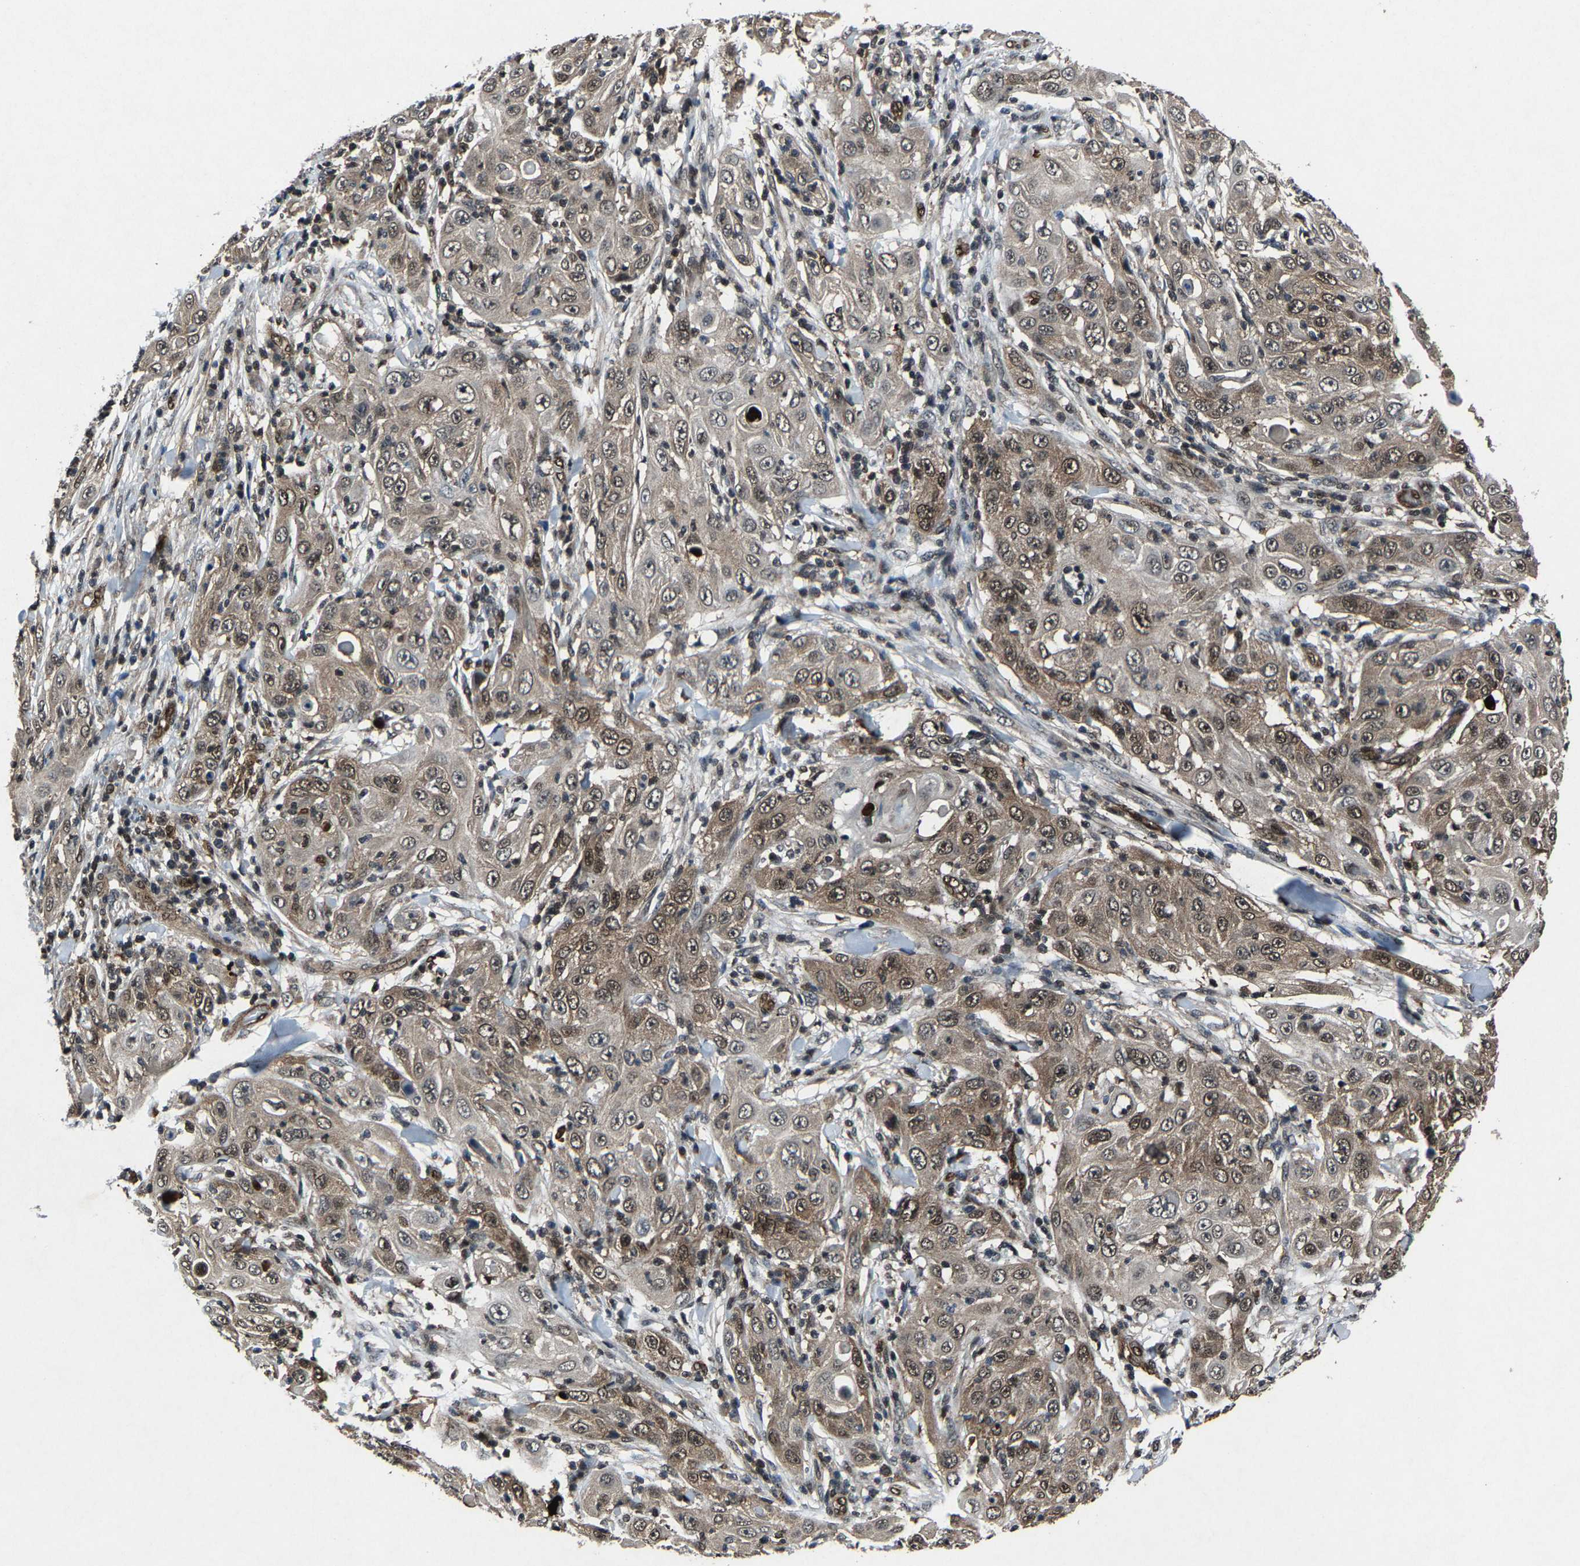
{"staining": {"intensity": "moderate", "quantity": ">75%", "location": "nuclear"}, "tissue": "skin cancer", "cell_type": "Tumor cells", "image_type": "cancer", "snomed": [{"axis": "morphology", "description": "Squamous cell carcinoma, NOS"}, {"axis": "topography", "description": "Skin"}], "caption": "High-magnification brightfield microscopy of skin cancer (squamous cell carcinoma) stained with DAB (brown) and counterstained with hematoxylin (blue). tumor cells exhibit moderate nuclear positivity is appreciated in about>75% of cells.", "gene": "ATXN3", "patient": {"sex": "female", "age": 88}}